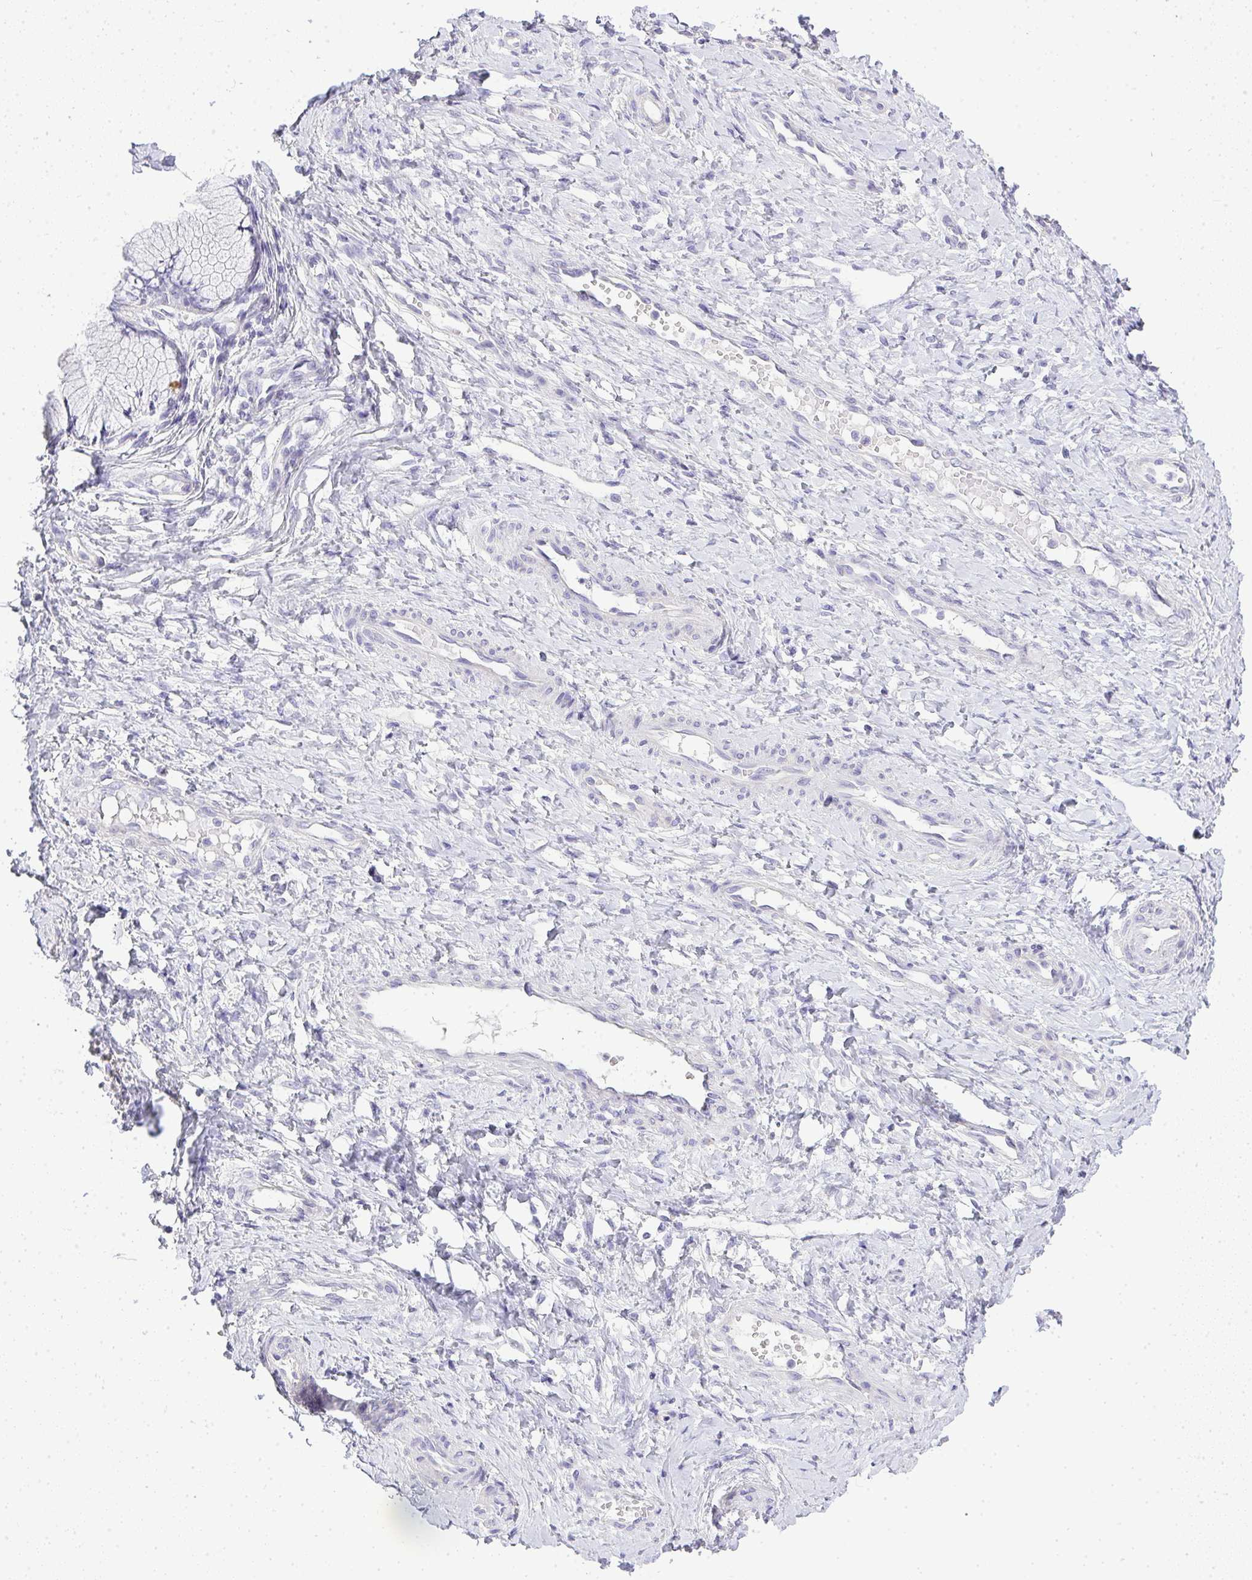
{"staining": {"intensity": "negative", "quantity": "none", "location": "none"}, "tissue": "cervix", "cell_type": "Glandular cells", "image_type": "normal", "snomed": [{"axis": "morphology", "description": "Normal tissue, NOS"}, {"axis": "topography", "description": "Cervix"}], "caption": "The image reveals no significant expression in glandular cells of cervix. Brightfield microscopy of immunohistochemistry (IHC) stained with DAB (3,3'-diaminobenzidine) (brown) and hematoxylin (blue), captured at high magnification.", "gene": "PLPPR3", "patient": {"sex": "female", "age": 37}}